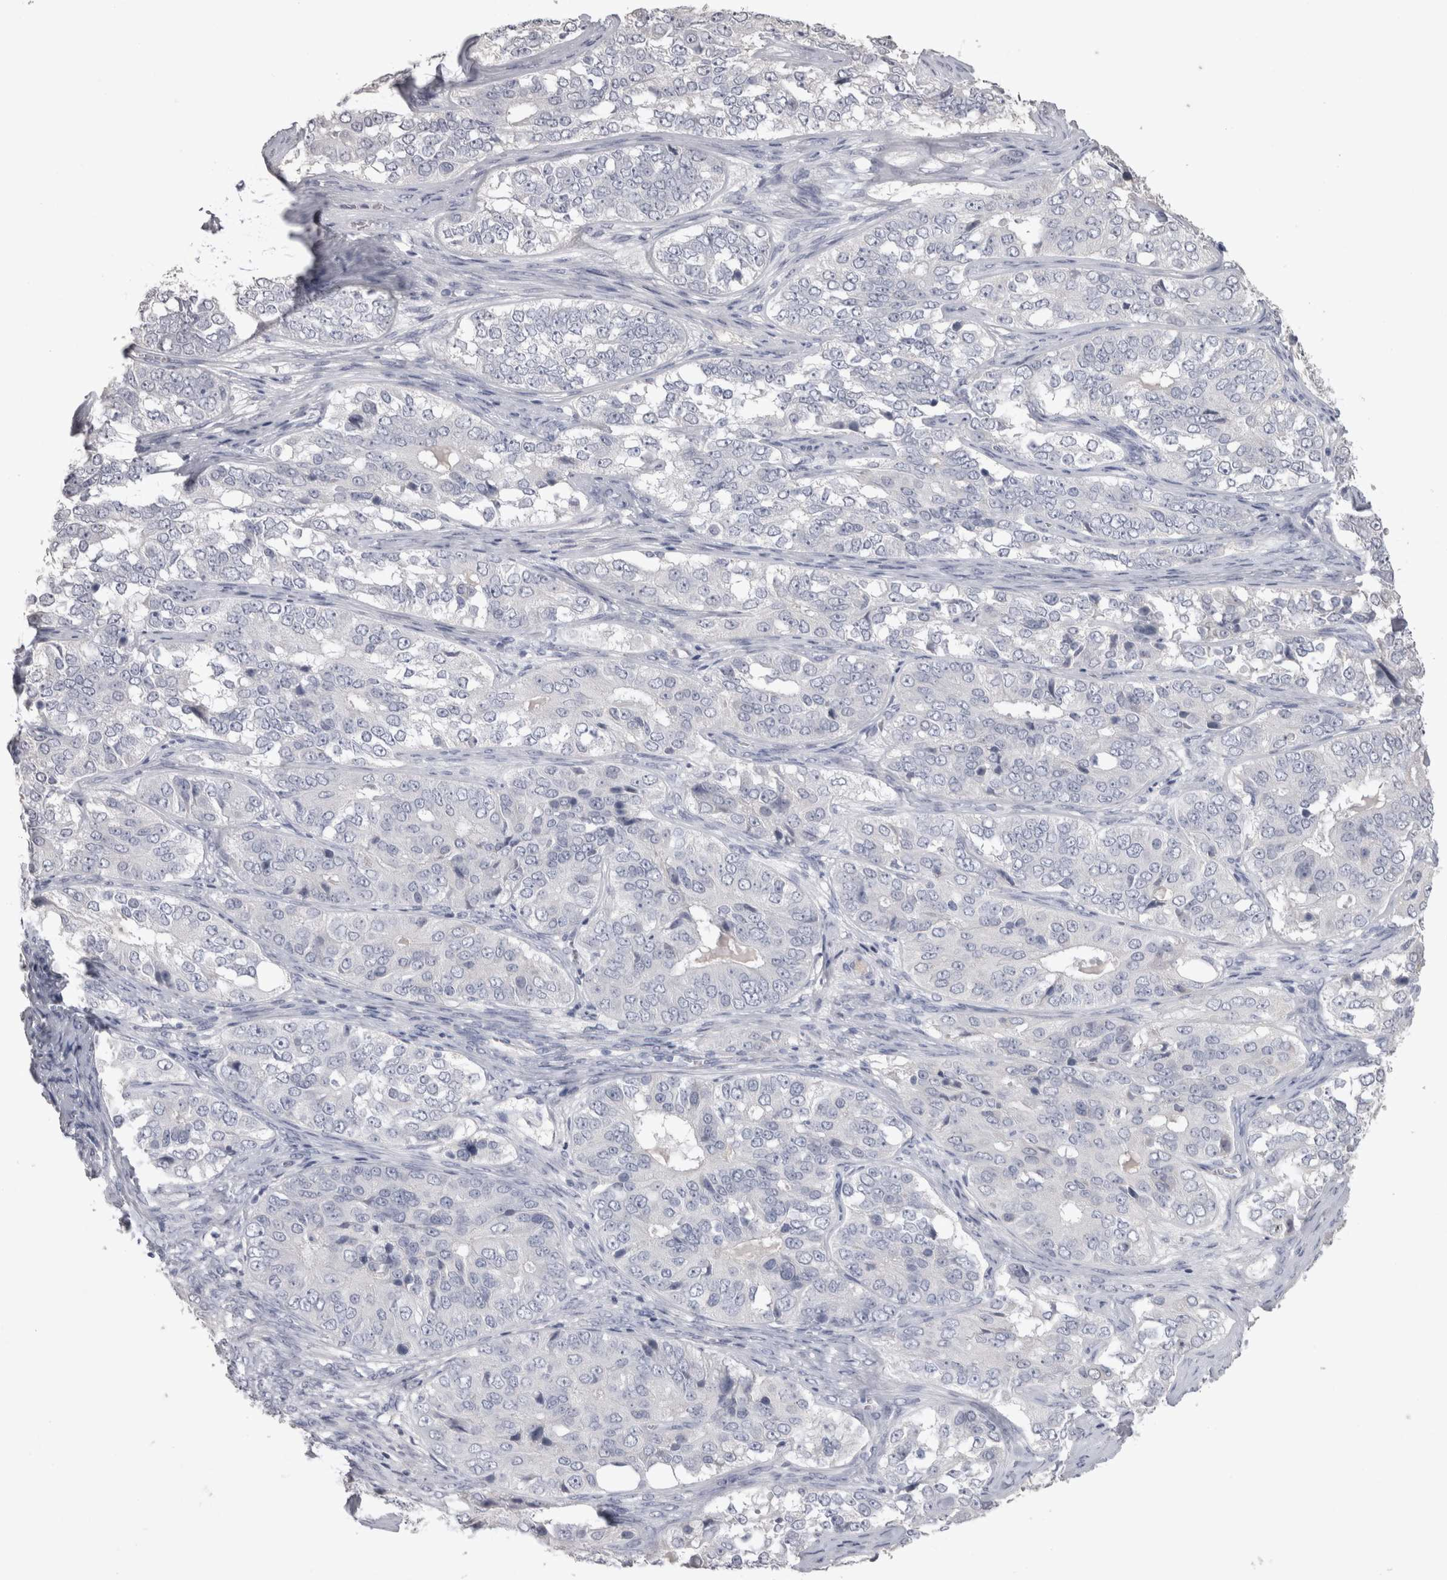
{"staining": {"intensity": "negative", "quantity": "none", "location": "none"}, "tissue": "ovarian cancer", "cell_type": "Tumor cells", "image_type": "cancer", "snomed": [{"axis": "morphology", "description": "Carcinoma, endometroid"}, {"axis": "topography", "description": "Ovary"}], "caption": "The immunohistochemistry histopathology image has no significant expression in tumor cells of endometroid carcinoma (ovarian) tissue.", "gene": "ADAM2", "patient": {"sex": "female", "age": 51}}